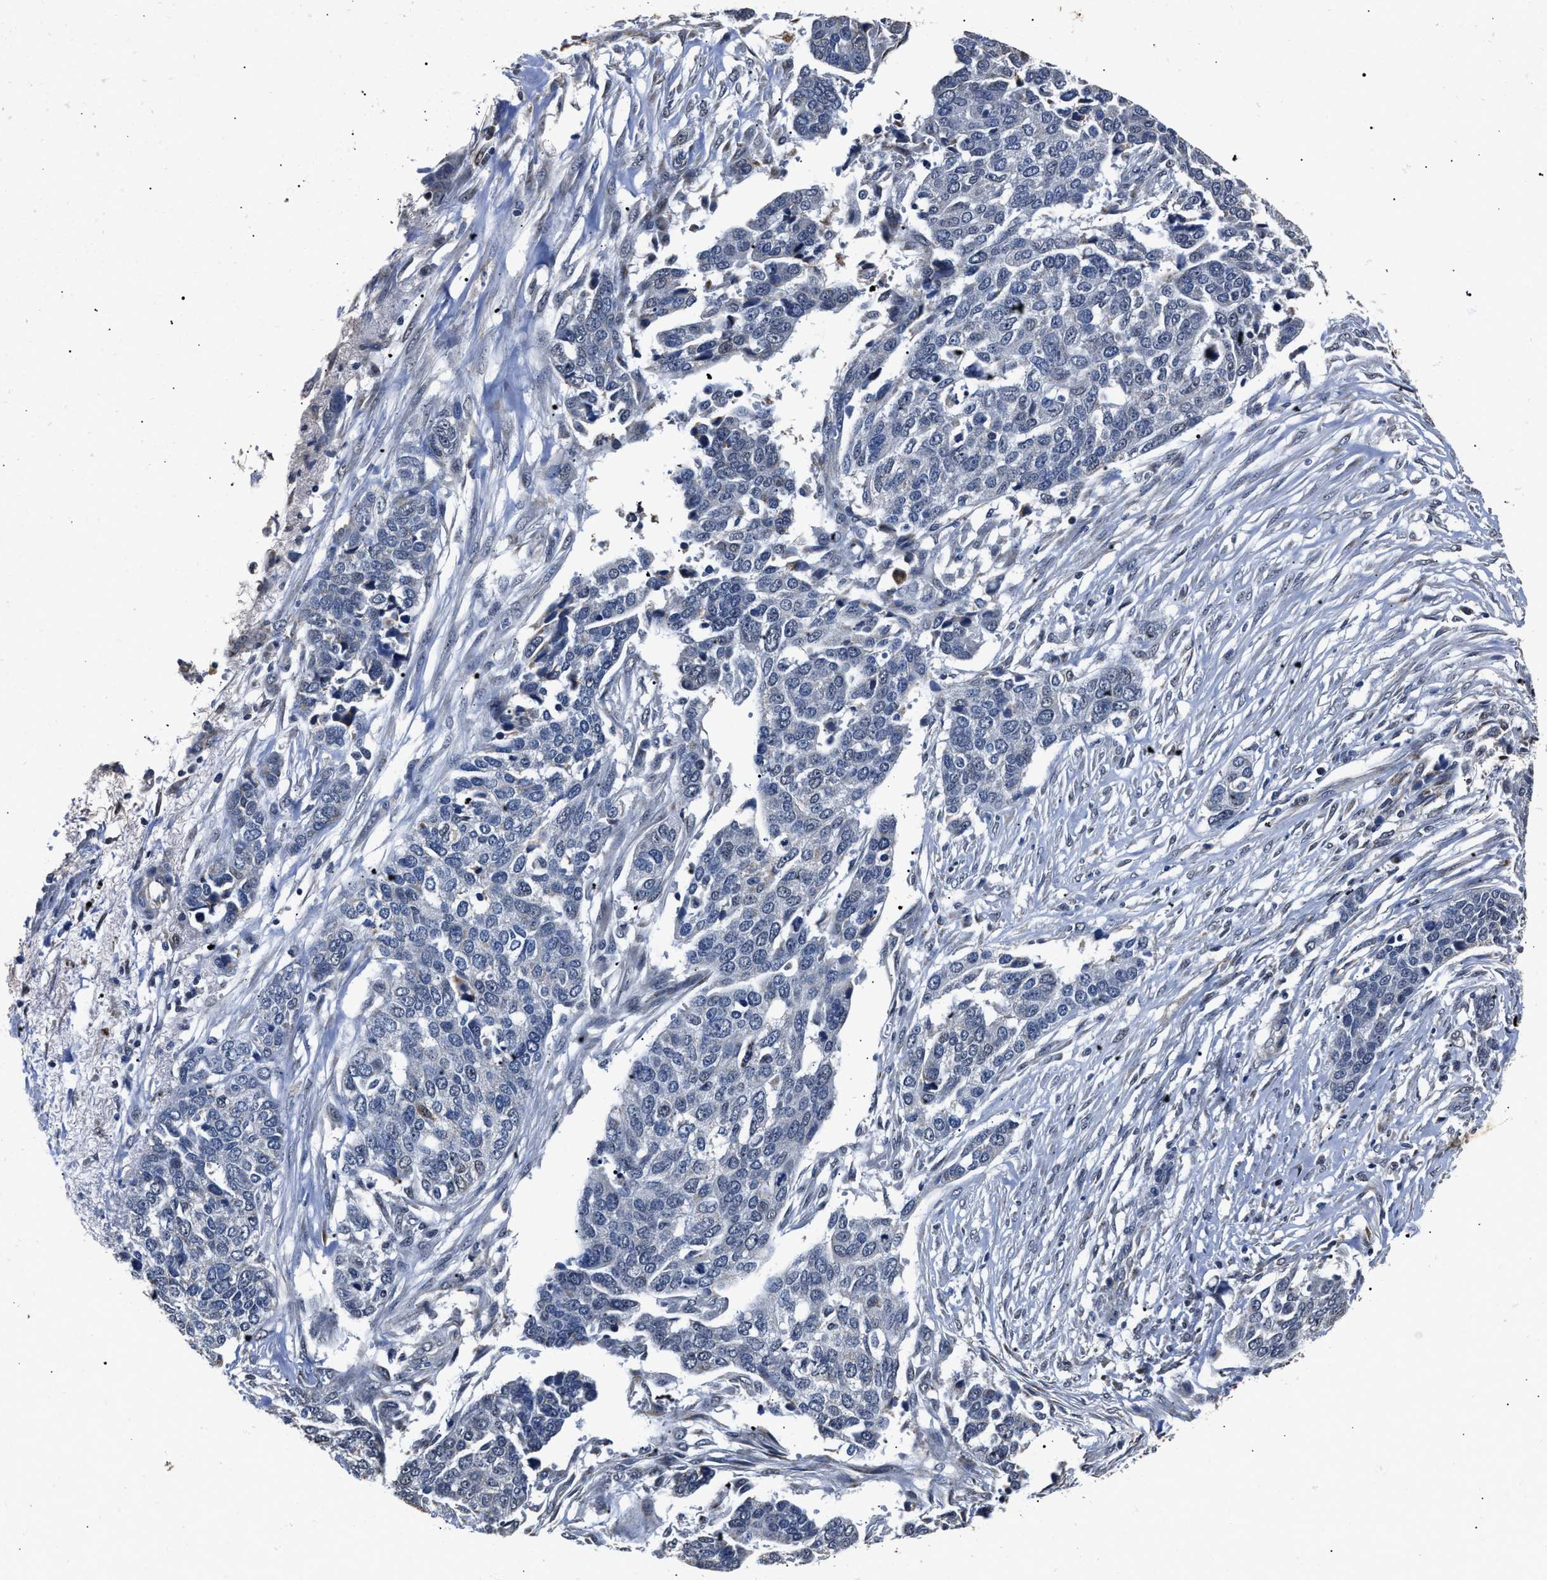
{"staining": {"intensity": "negative", "quantity": "none", "location": "none"}, "tissue": "ovarian cancer", "cell_type": "Tumor cells", "image_type": "cancer", "snomed": [{"axis": "morphology", "description": "Cystadenocarcinoma, serous, NOS"}, {"axis": "topography", "description": "Ovary"}], "caption": "DAB (3,3'-diaminobenzidine) immunohistochemical staining of human ovarian serous cystadenocarcinoma demonstrates no significant staining in tumor cells.", "gene": "NSUN5", "patient": {"sex": "female", "age": 44}}